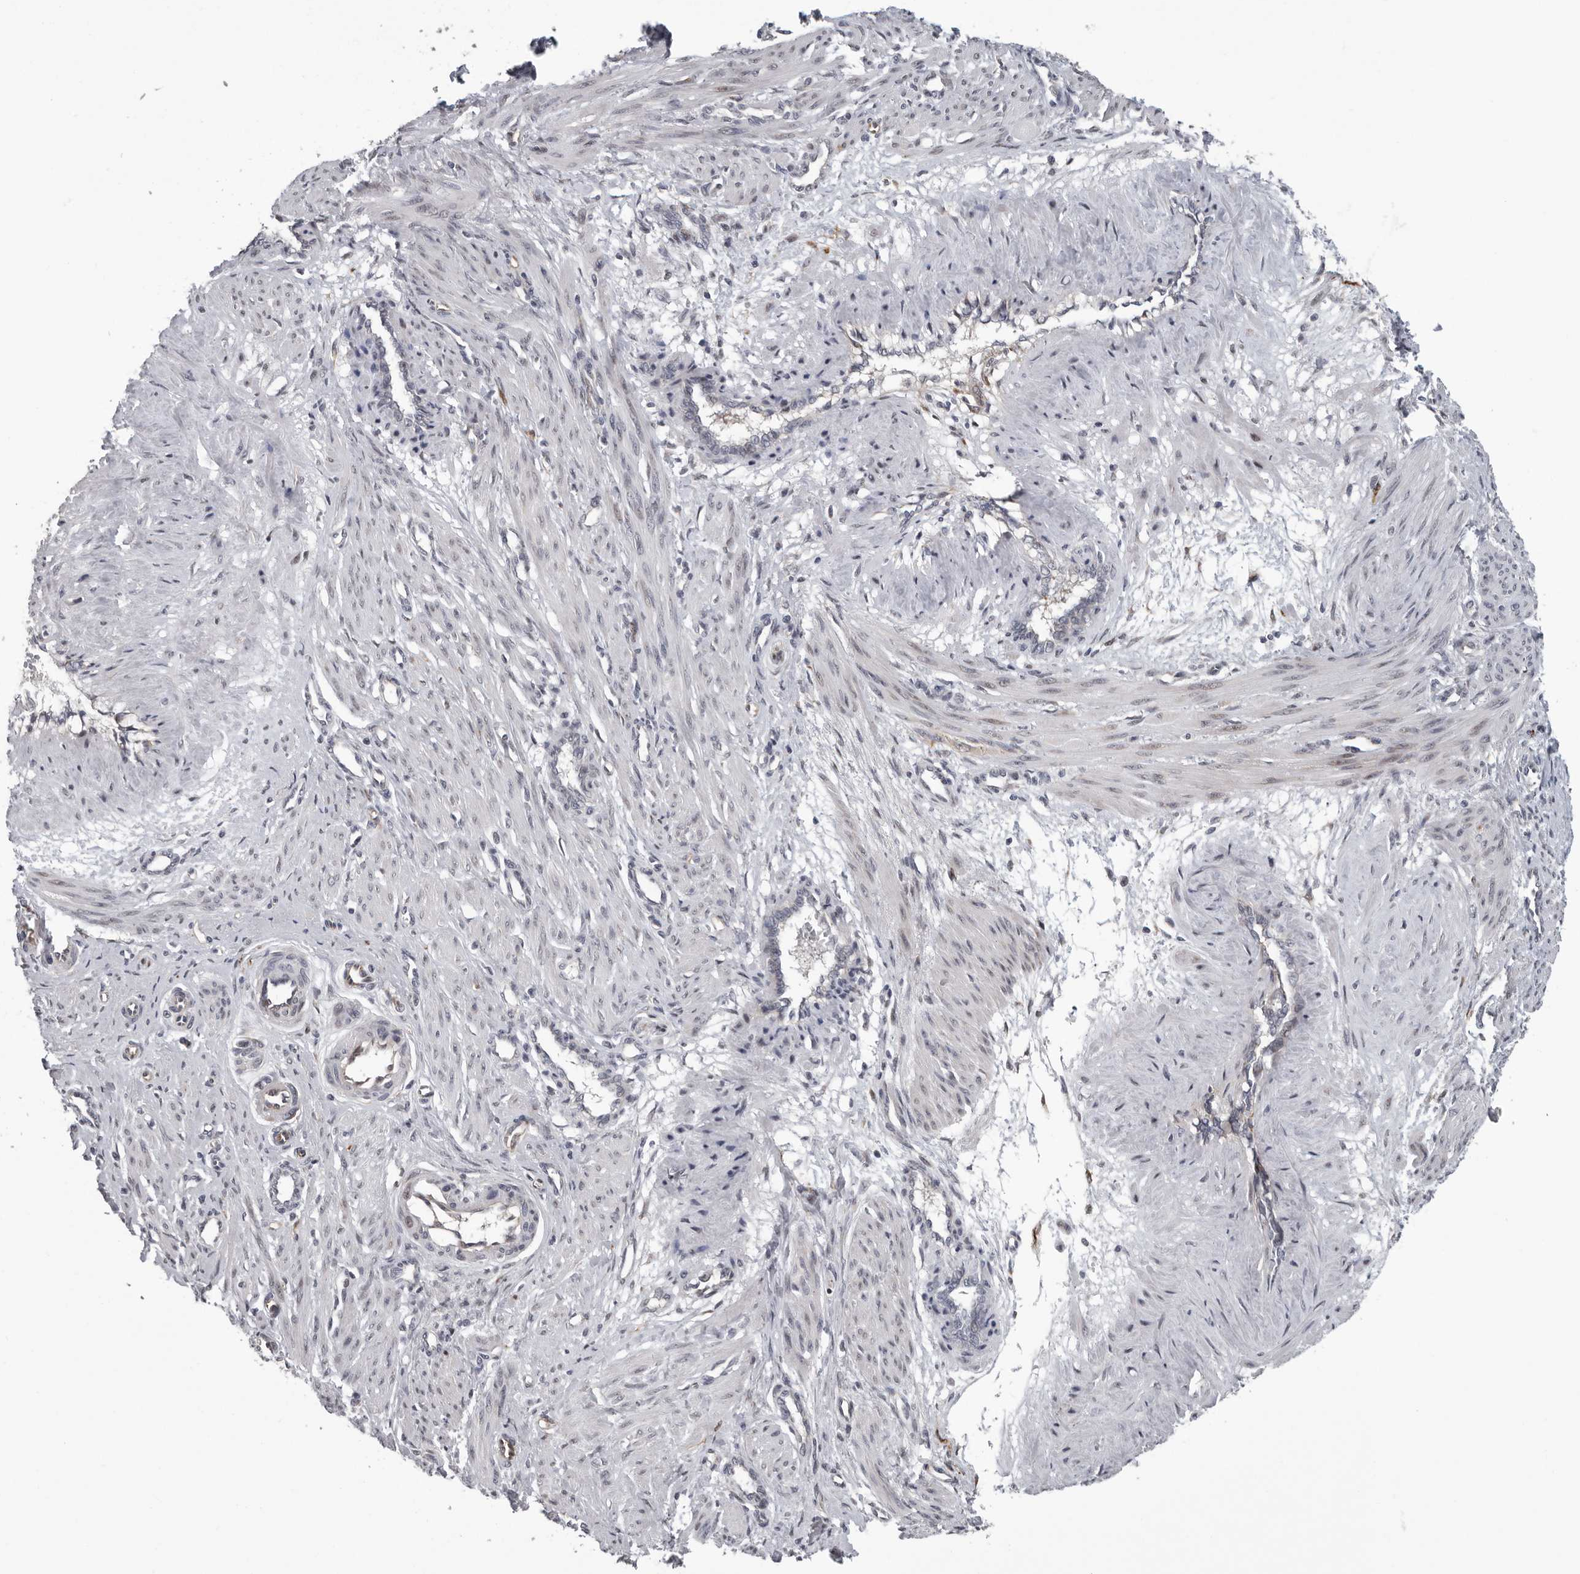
{"staining": {"intensity": "negative", "quantity": "none", "location": "none"}, "tissue": "smooth muscle", "cell_type": "Smooth muscle cells", "image_type": "normal", "snomed": [{"axis": "morphology", "description": "Normal tissue, NOS"}, {"axis": "topography", "description": "Endometrium"}], "caption": "This histopathology image is of benign smooth muscle stained with IHC to label a protein in brown with the nuclei are counter-stained blue. There is no positivity in smooth muscle cells. Nuclei are stained in blue.", "gene": "RALGPS2", "patient": {"sex": "female", "age": 33}}